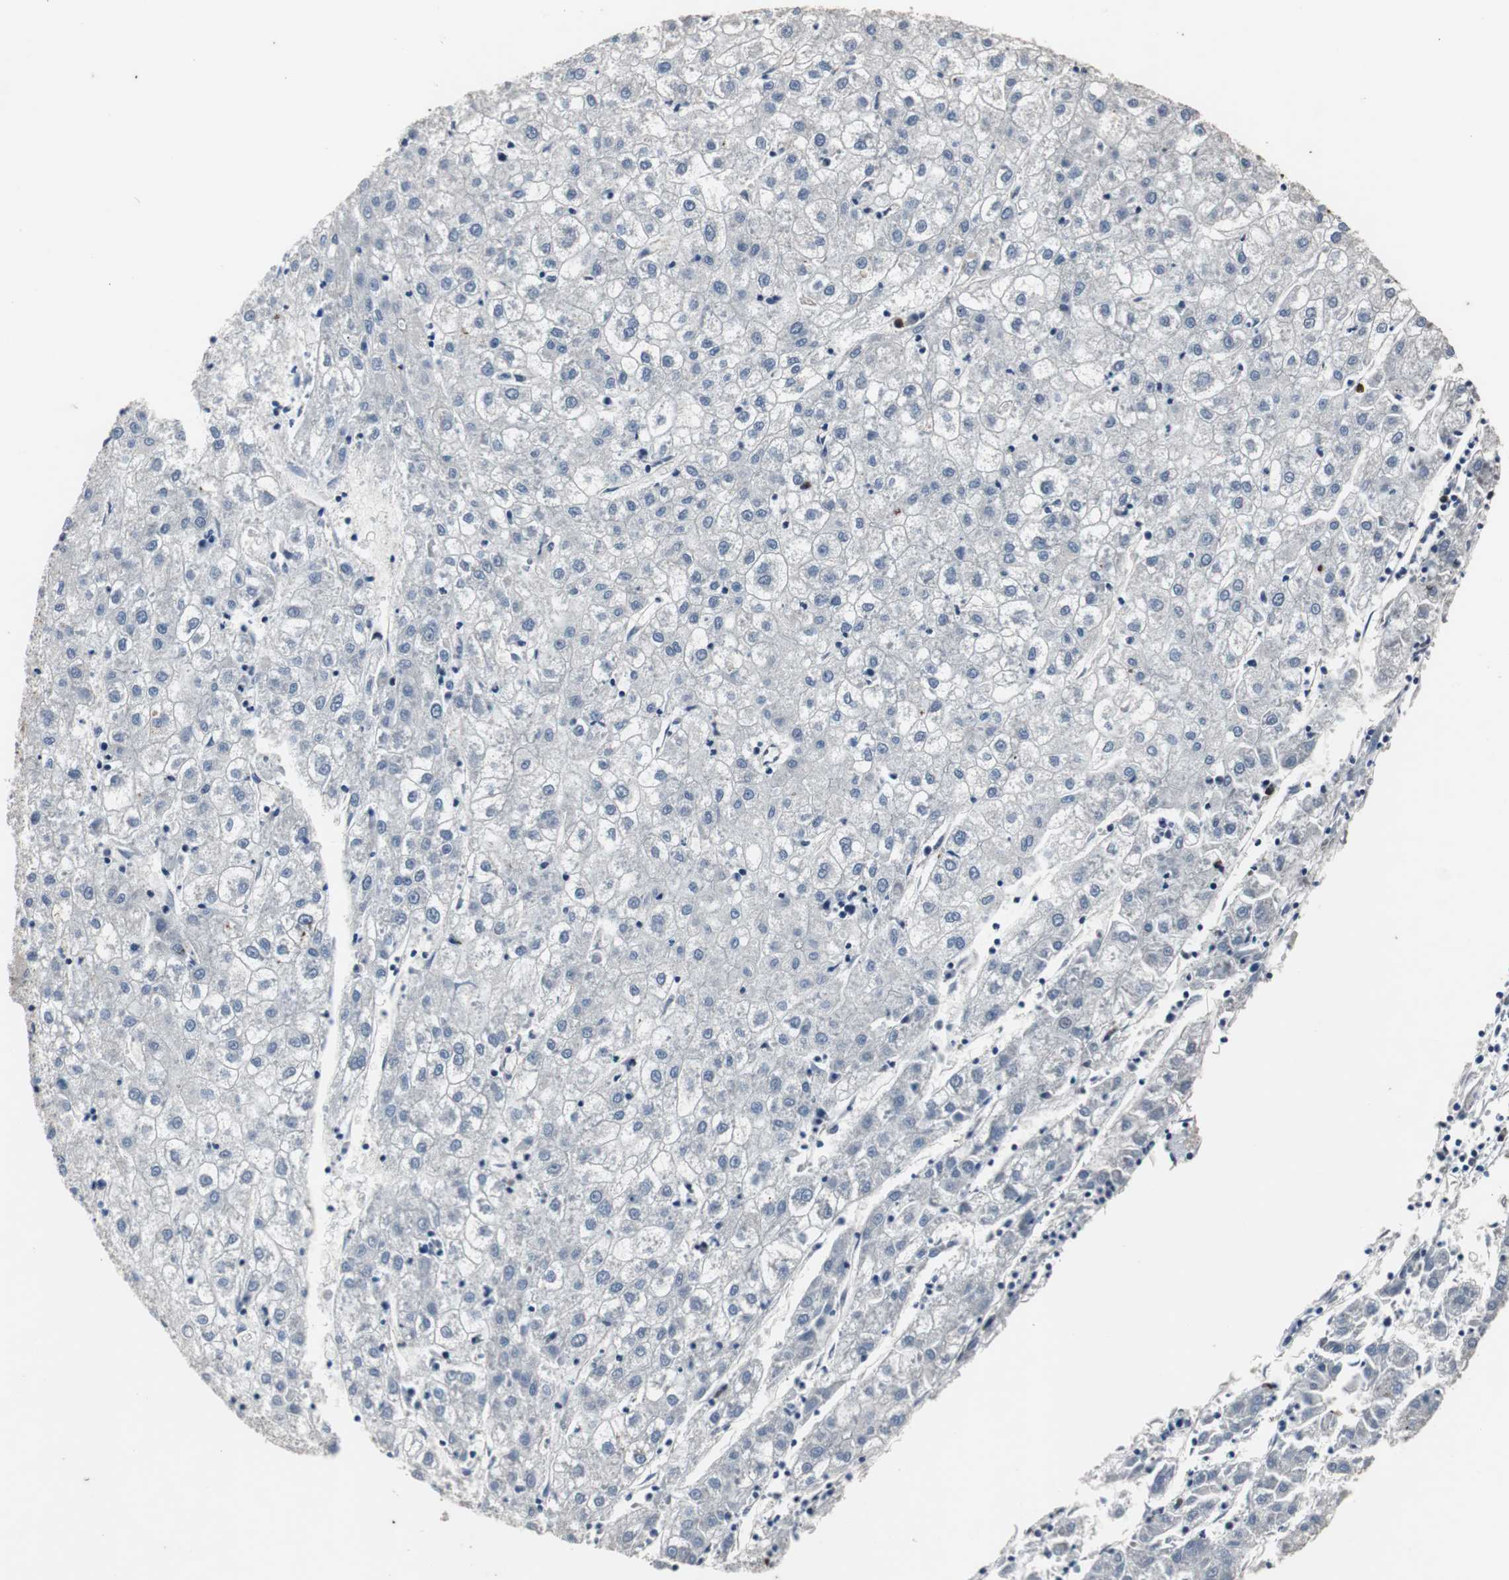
{"staining": {"intensity": "negative", "quantity": "none", "location": "none"}, "tissue": "liver cancer", "cell_type": "Tumor cells", "image_type": "cancer", "snomed": [{"axis": "morphology", "description": "Carcinoma, Hepatocellular, NOS"}, {"axis": "topography", "description": "Liver"}], "caption": "An image of hepatocellular carcinoma (liver) stained for a protein displays no brown staining in tumor cells.", "gene": "CRADD", "patient": {"sex": "male", "age": 72}}